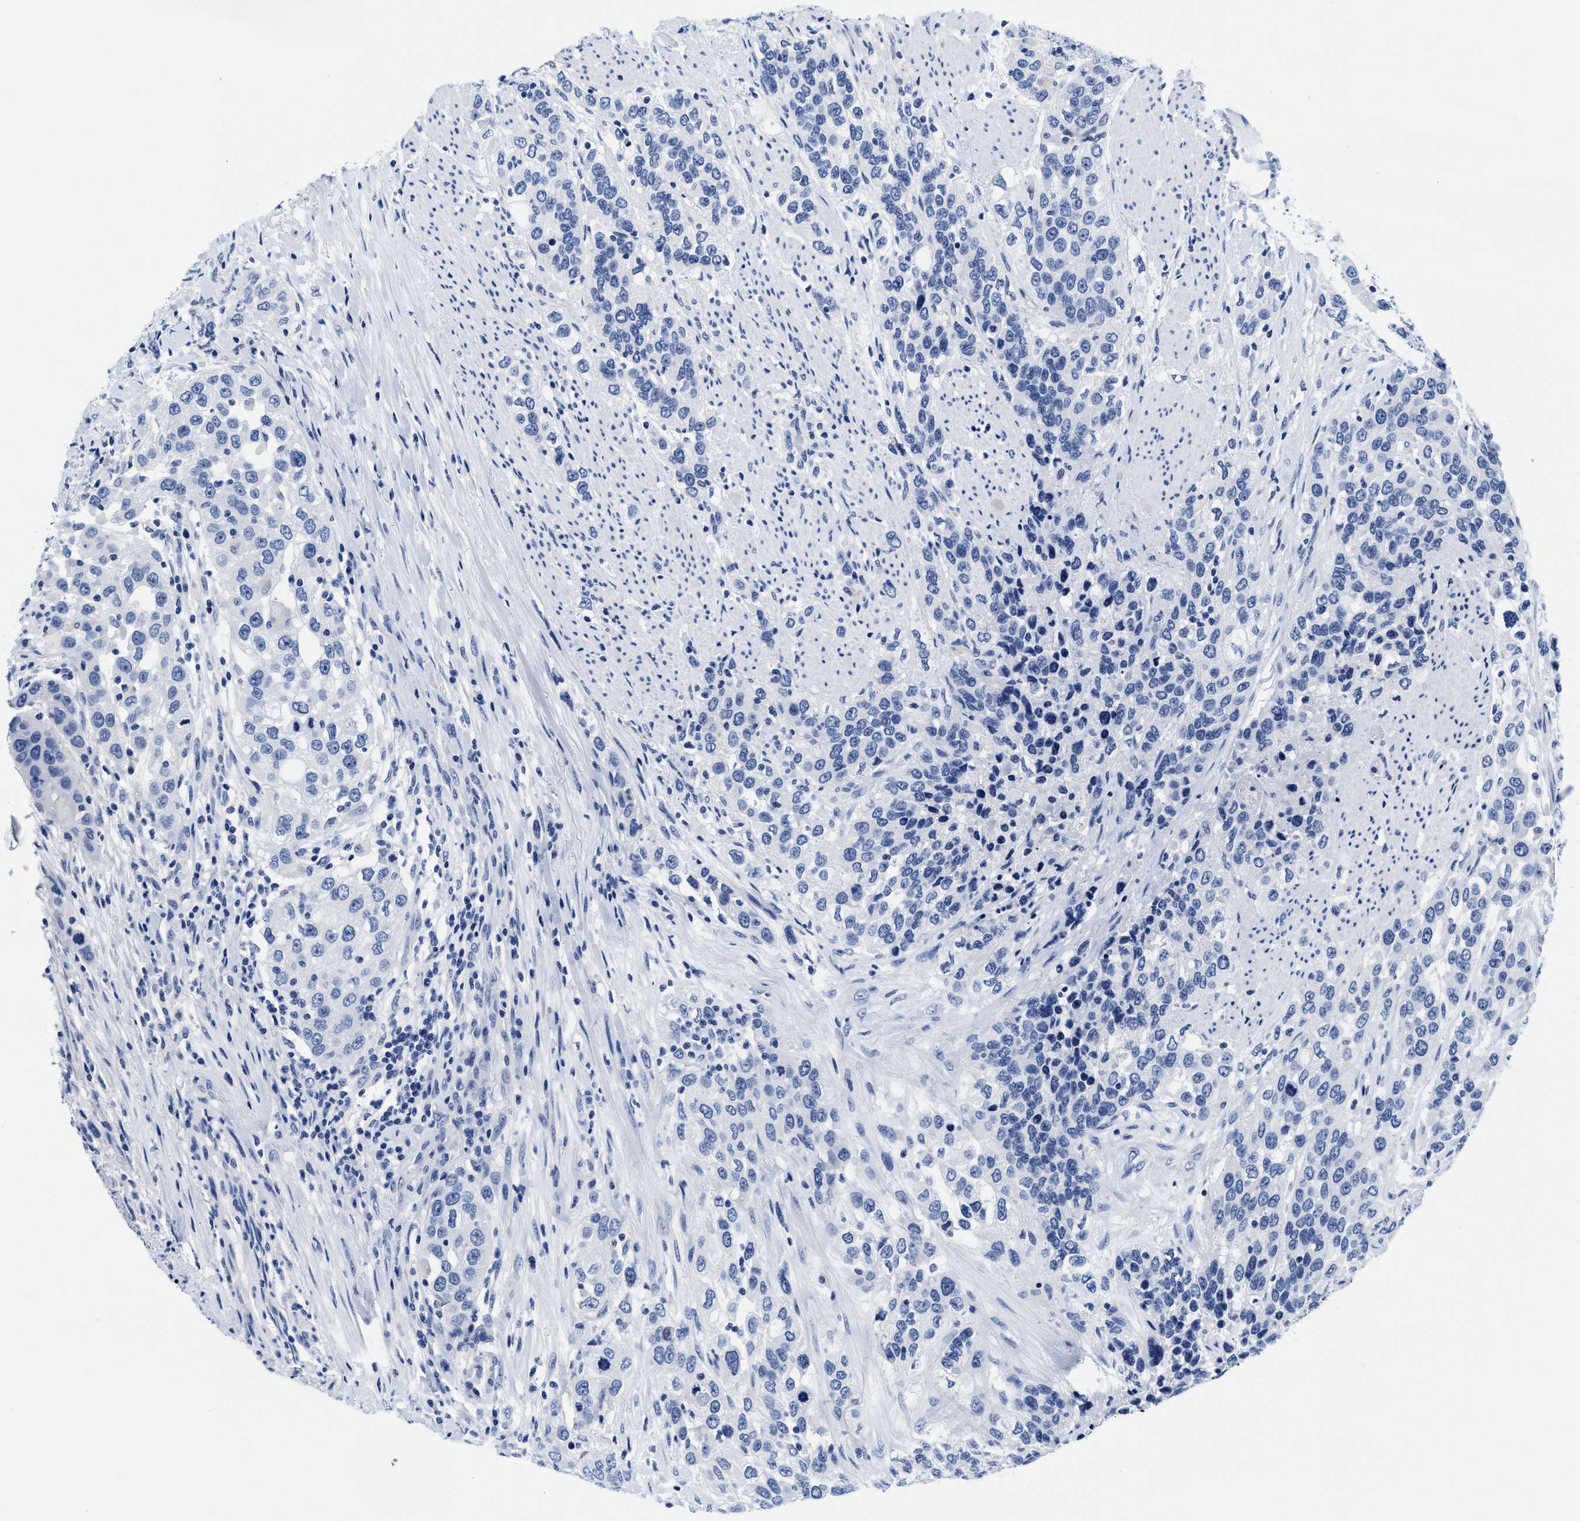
{"staining": {"intensity": "negative", "quantity": "none", "location": "none"}, "tissue": "urothelial cancer", "cell_type": "Tumor cells", "image_type": "cancer", "snomed": [{"axis": "morphology", "description": "Urothelial carcinoma, High grade"}, {"axis": "topography", "description": "Urinary bladder"}], "caption": "This is an immunohistochemistry (IHC) image of urothelial cancer. There is no staining in tumor cells.", "gene": "TTC3", "patient": {"sex": "female", "age": 80}}